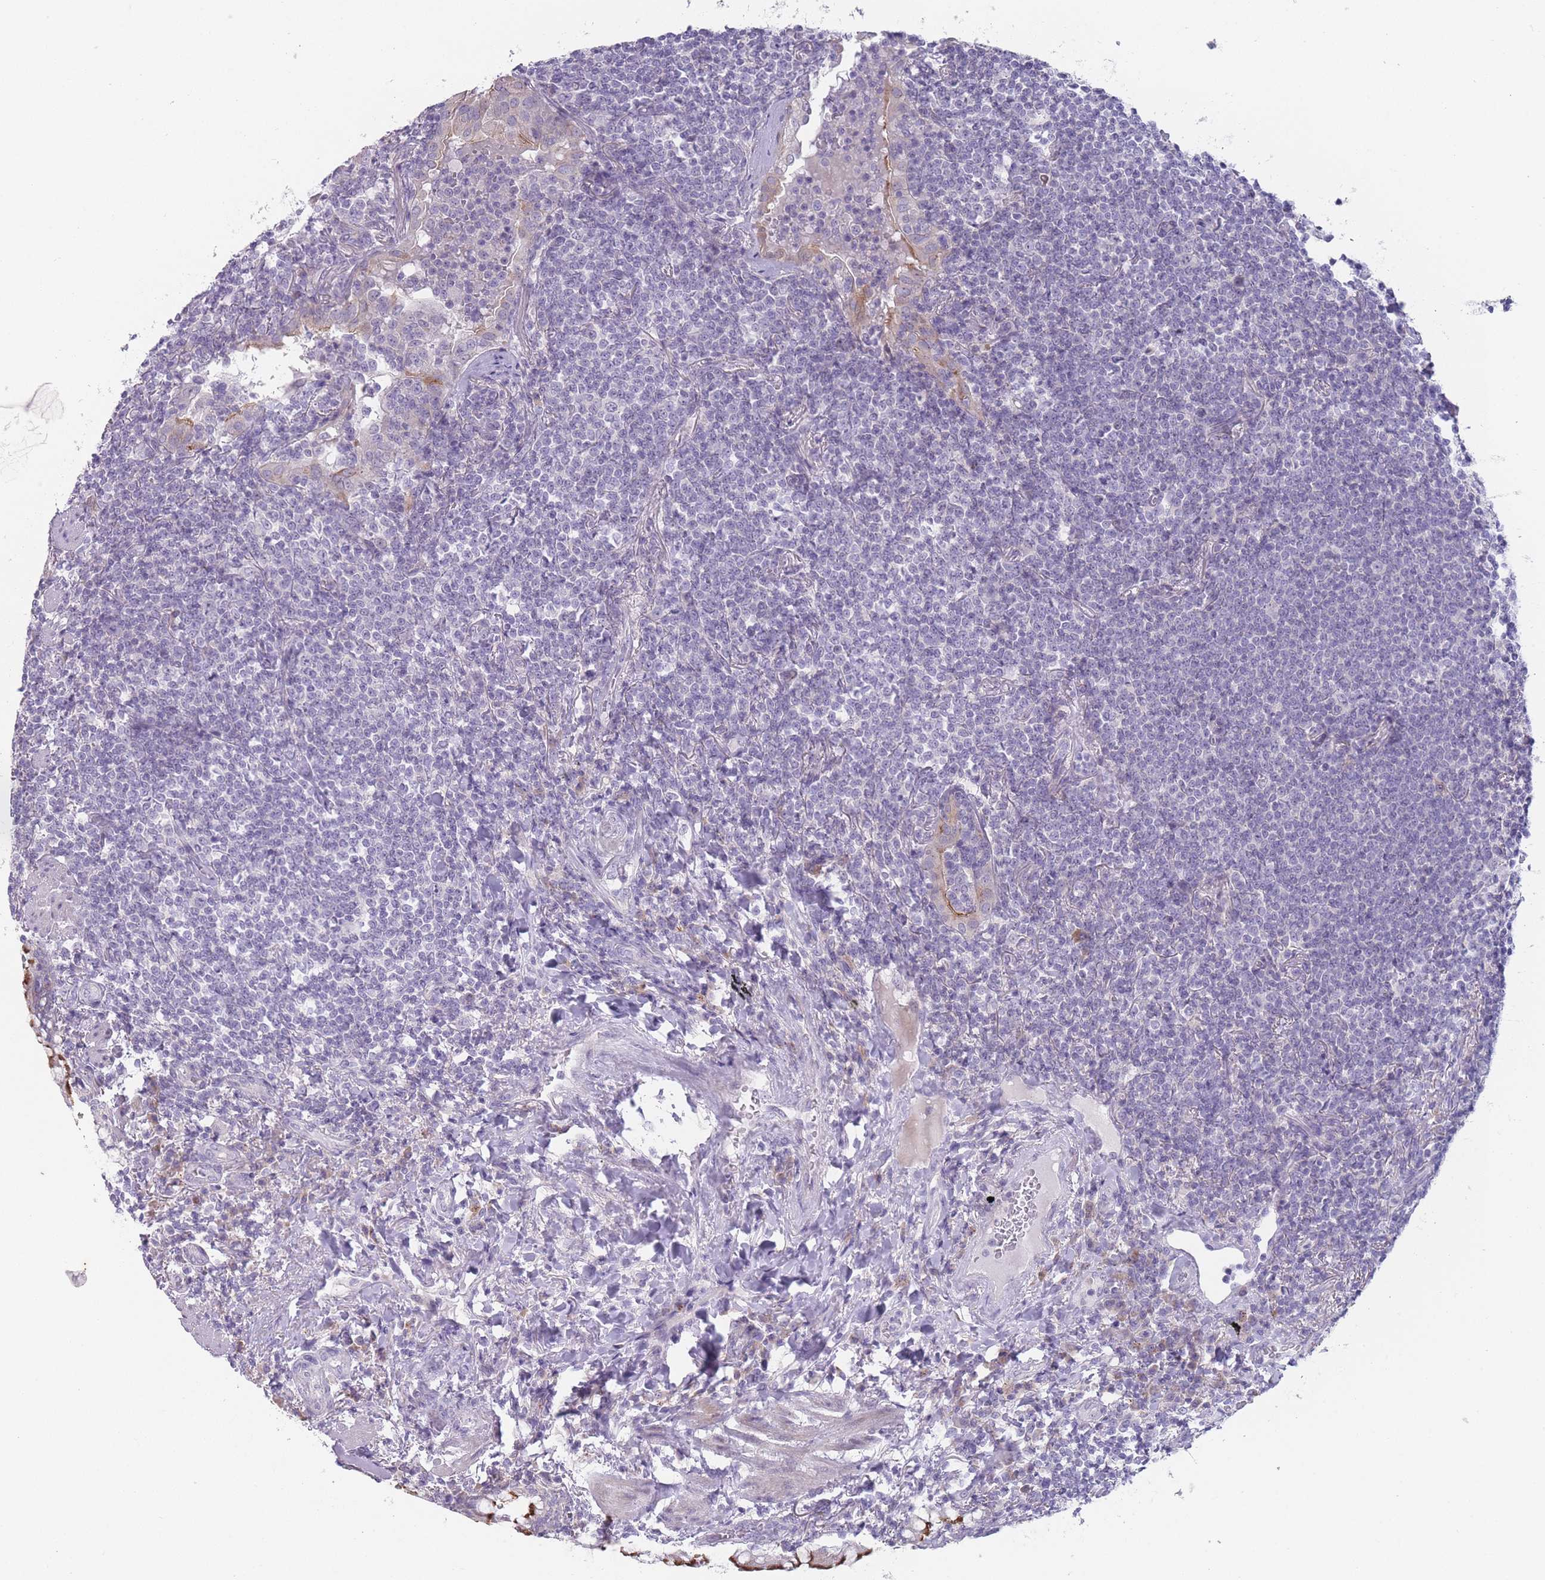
{"staining": {"intensity": "negative", "quantity": "none", "location": "none"}, "tissue": "lymphoma", "cell_type": "Tumor cells", "image_type": "cancer", "snomed": [{"axis": "morphology", "description": "Malignant lymphoma, non-Hodgkin's type, Low grade"}, {"axis": "topography", "description": "Lung"}], "caption": "Immunohistochemistry (IHC) photomicrograph of lymphoma stained for a protein (brown), which reveals no staining in tumor cells.", "gene": "PAIP2B", "patient": {"sex": "female", "age": 71}}